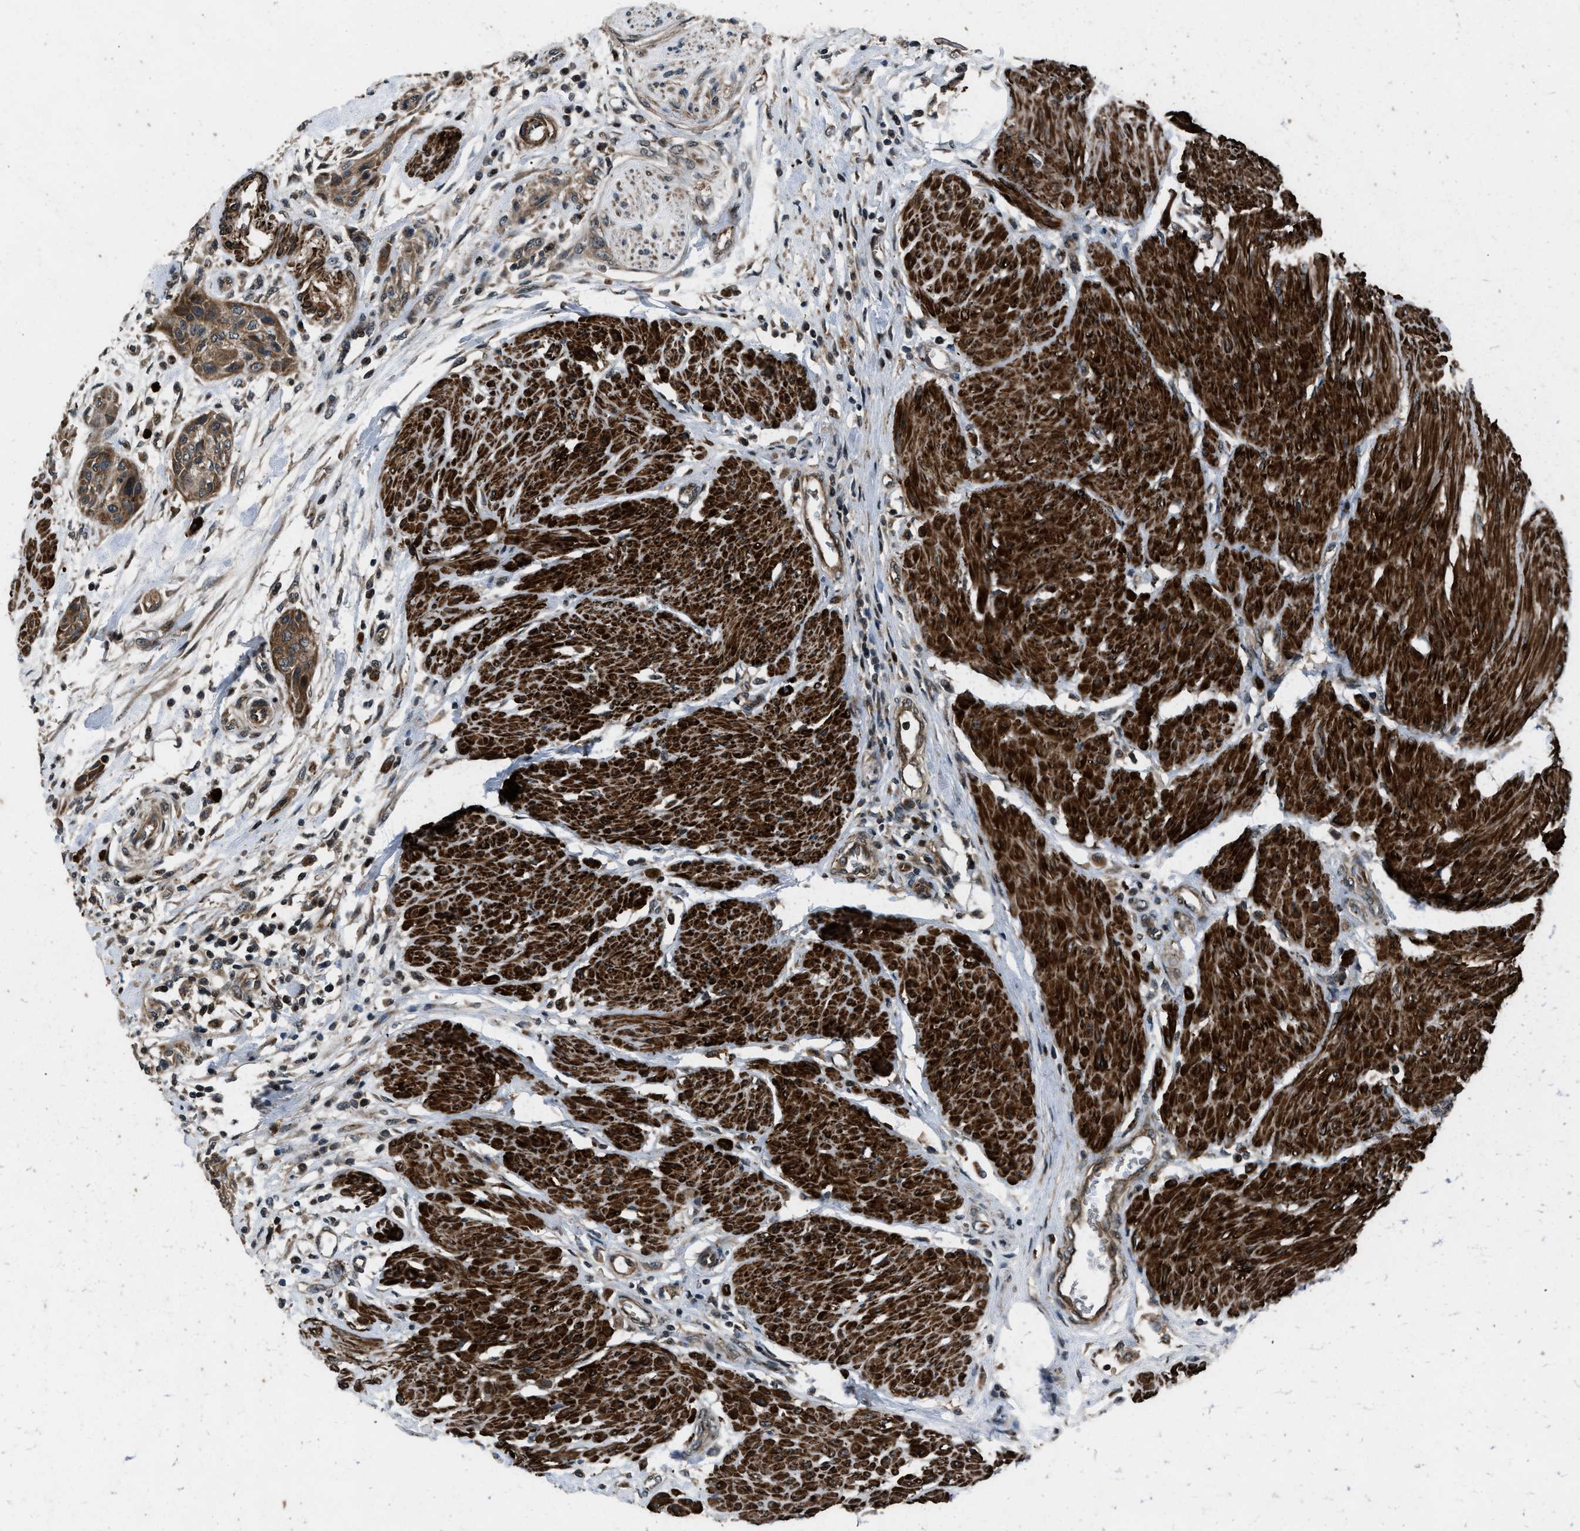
{"staining": {"intensity": "moderate", "quantity": ">75%", "location": "cytoplasmic/membranous"}, "tissue": "urothelial cancer", "cell_type": "Tumor cells", "image_type": "cancer", "snomed": [{"axis": "morphology", "description": "Urothelial carcinoma, High grade"}, {"axis": "topography", "description": "Urinary bladder"}], "caption": "Immunohistochemical staining of human urothelial carcinoma (high-grade) demonstrates medium levels of moderate cytoplasmic/membranous staining in about >75% of tumor cells.", "gene": "IRAK4", "patient": {"sex": "male", "age": 35}}